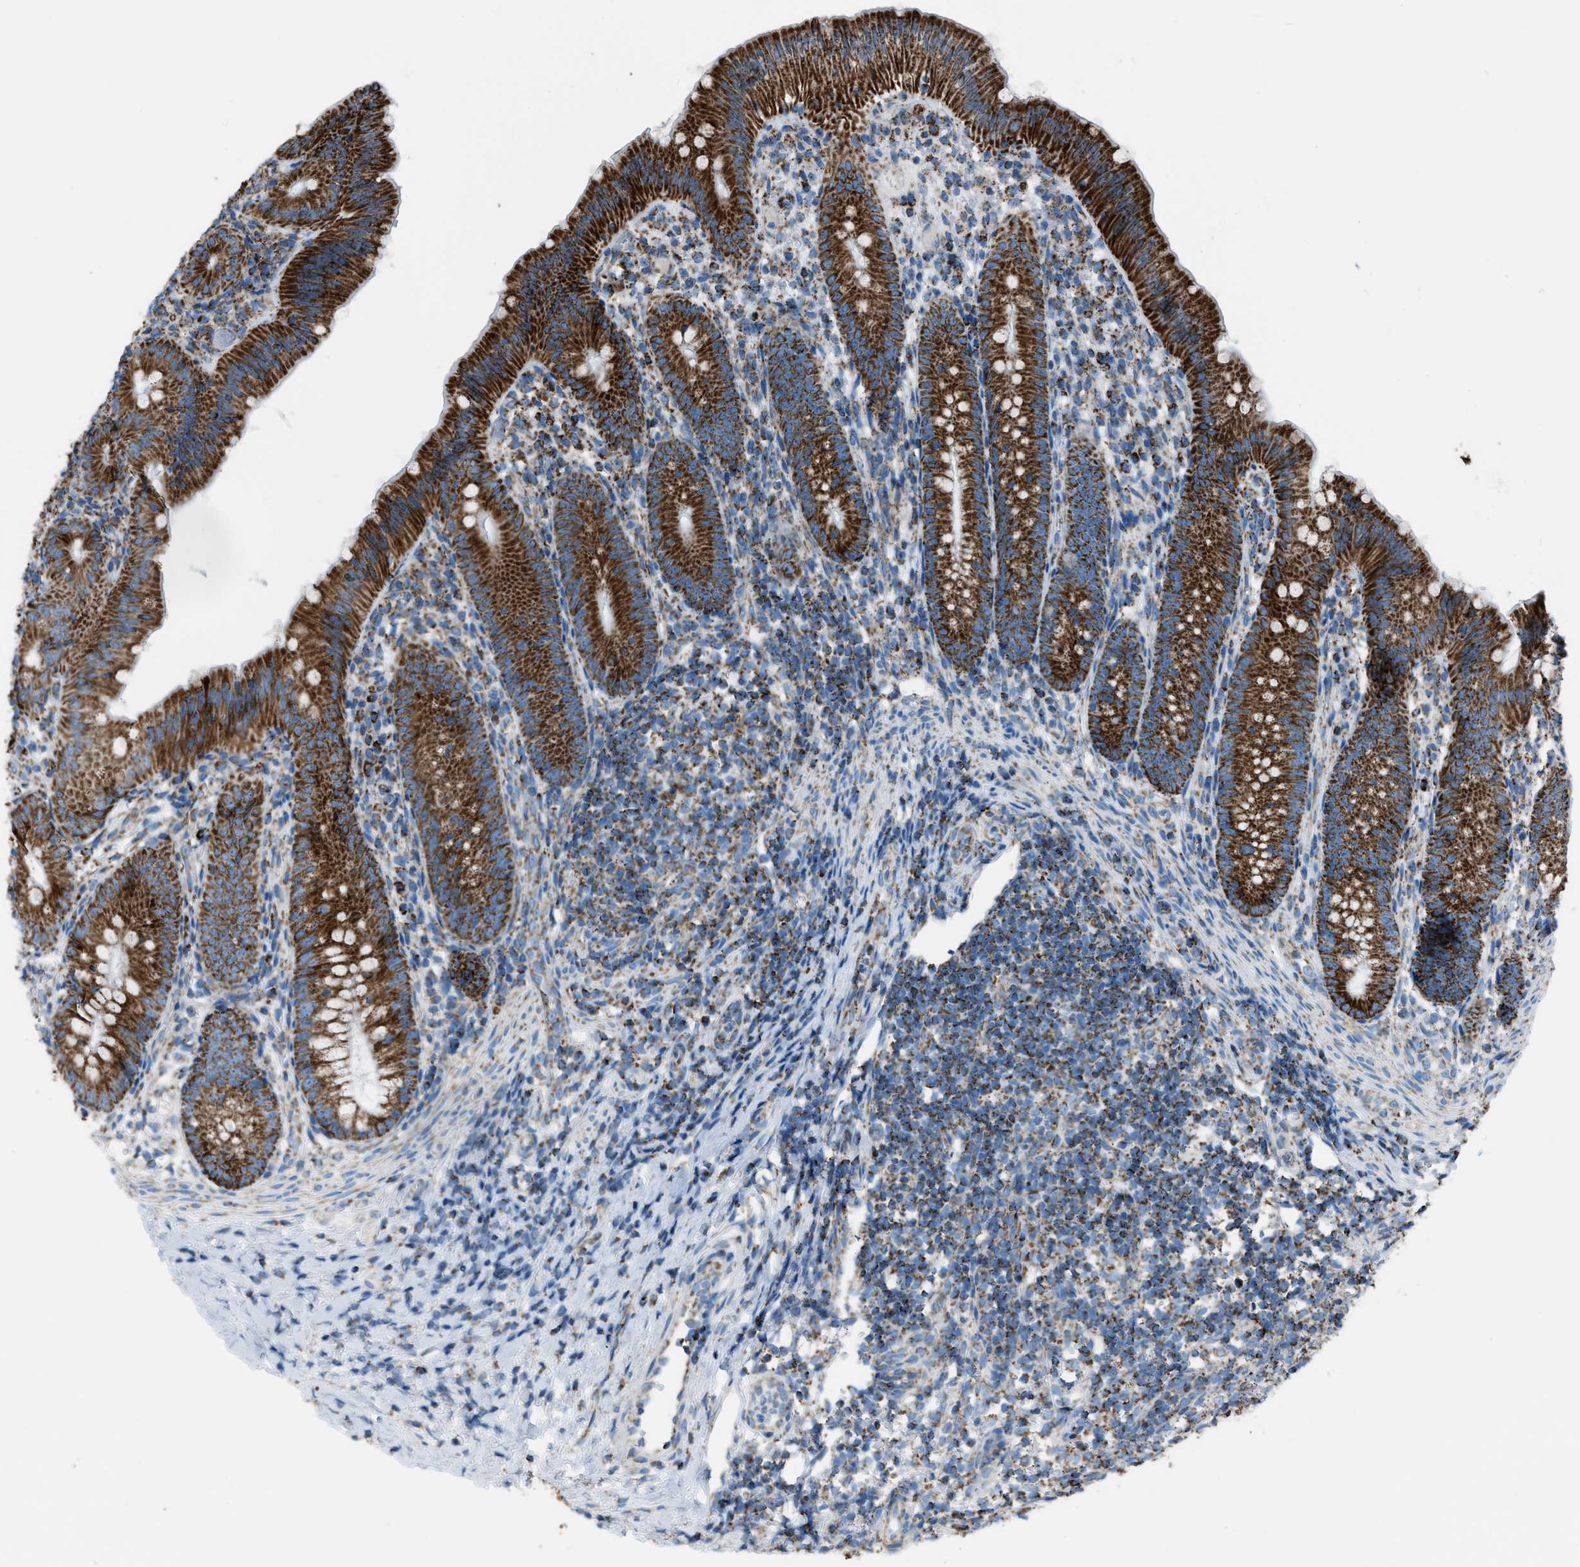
{"staining": {"intensity": "strong", "quantity": ">75%", "location": "cytoplasmic/membranous"}, "tissue": "appendix", "cell_type": "Glandular cells", "image_type": "normal", "snomed": [{"axis": "morphology", "description": "Normal tissue, NOS"}, {"axis": "topography", "description": "Appendix"}], "caption": "A high-resolution photomicrograph shows immunohistochemistry (IHC) staining of unremarkable appendix, which exhibits strong cytoplasmic/membranous staining in about >75% of glandular cells.", "gene": "MDH2", "patient": {"sex": "male", "age": 1}}